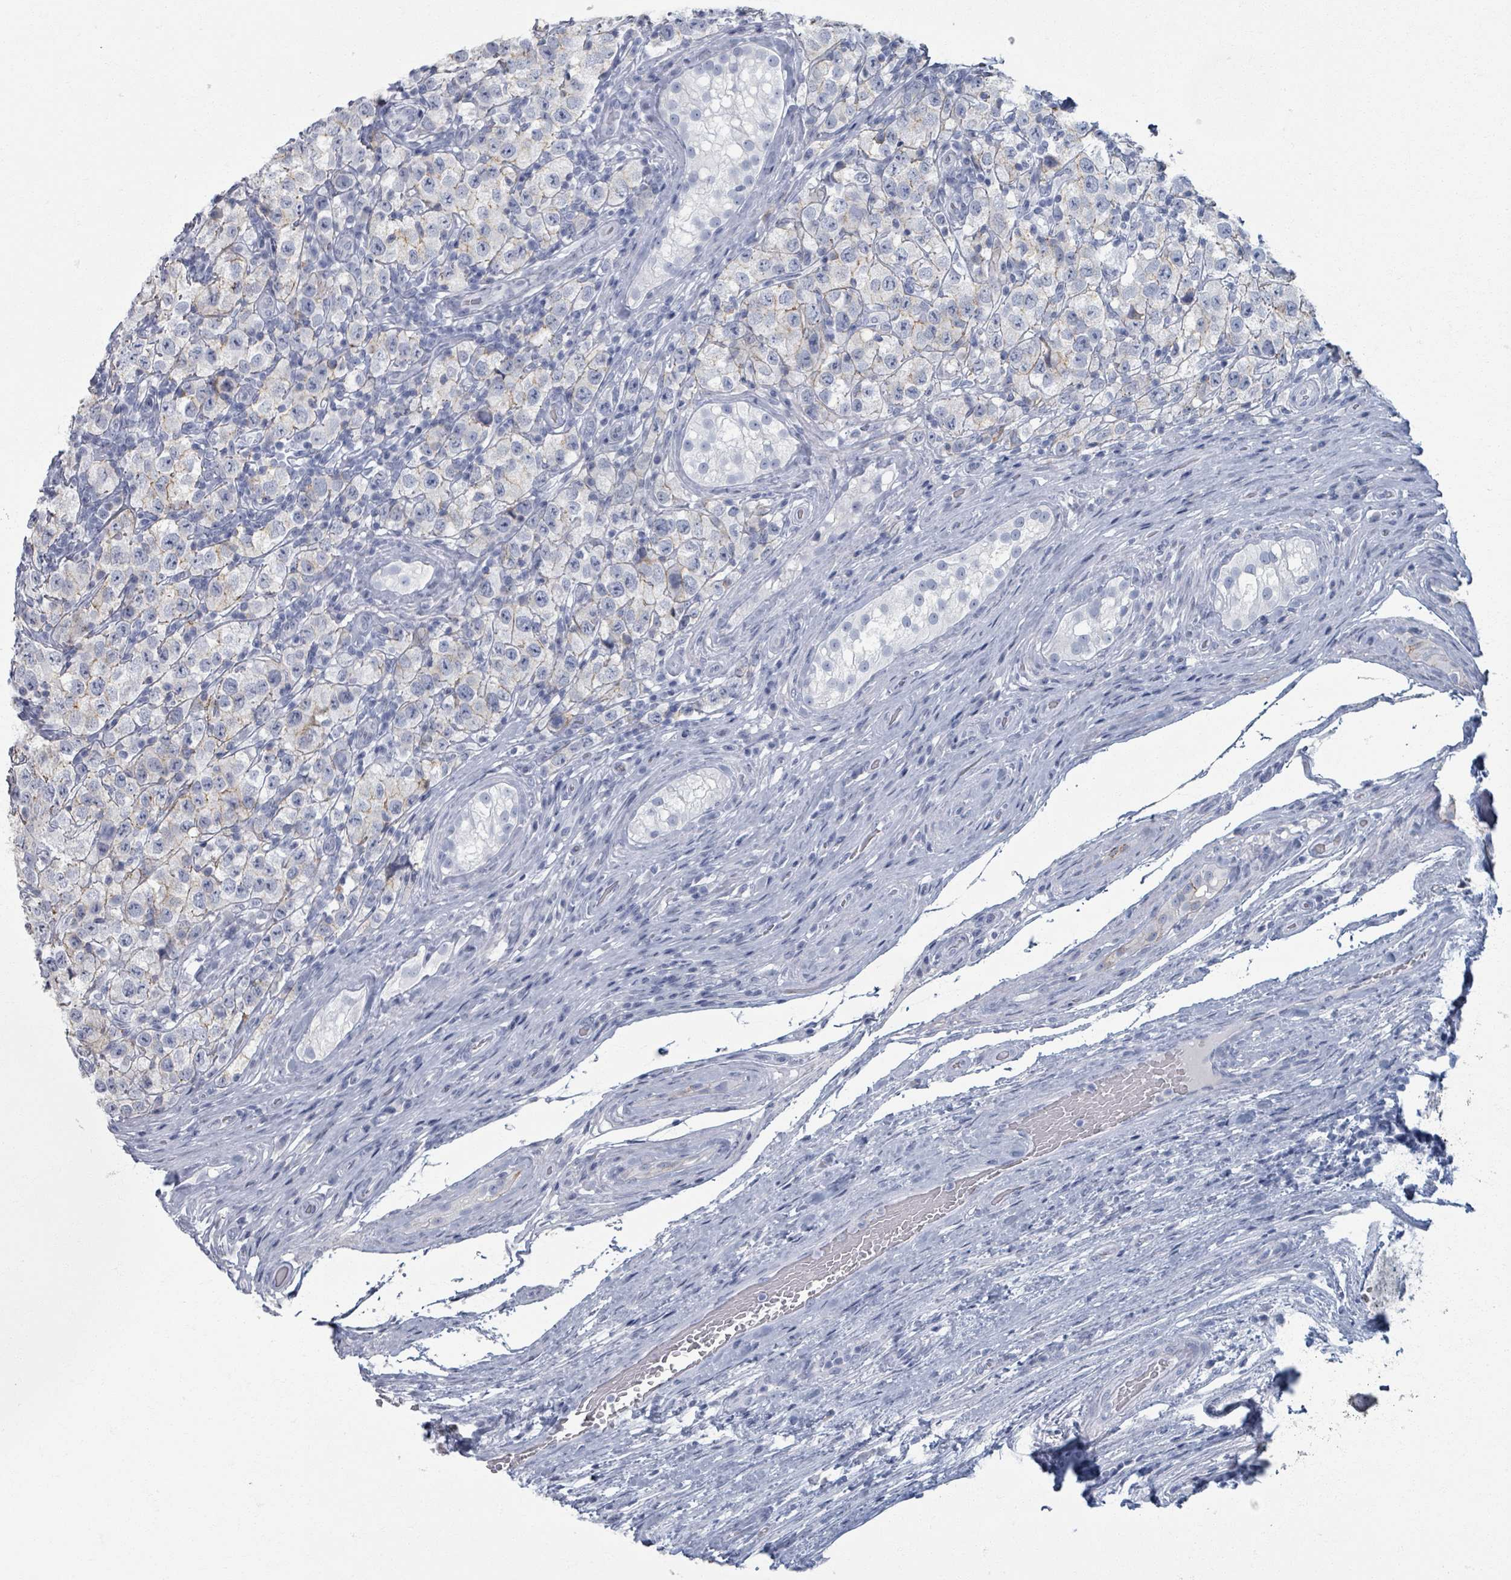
{"staining": {"intensity": "negative", "quantity": "none", "location": "none"}, "tissue": "testis cancer", "cell_type": "Tumor cells", "image_type": "cancer", "snomed": [{"axis": "morphology", "description": "Seminoma, NOS"}, {"axis": "morphology", "description": "Carcinoma, Embryonal, NOS"}, {"axis": "topography", "description": "Testis"}], "caption": "Immunohistochemistry image of testis seminoma stained for a protein (brown), which exhibits no expression in tumor cells. (Immunohistochemistry, brightfield microscopy, high magnification).", "gene": "TAS2R1", "patient": {"sex": "male", "age": 41}}